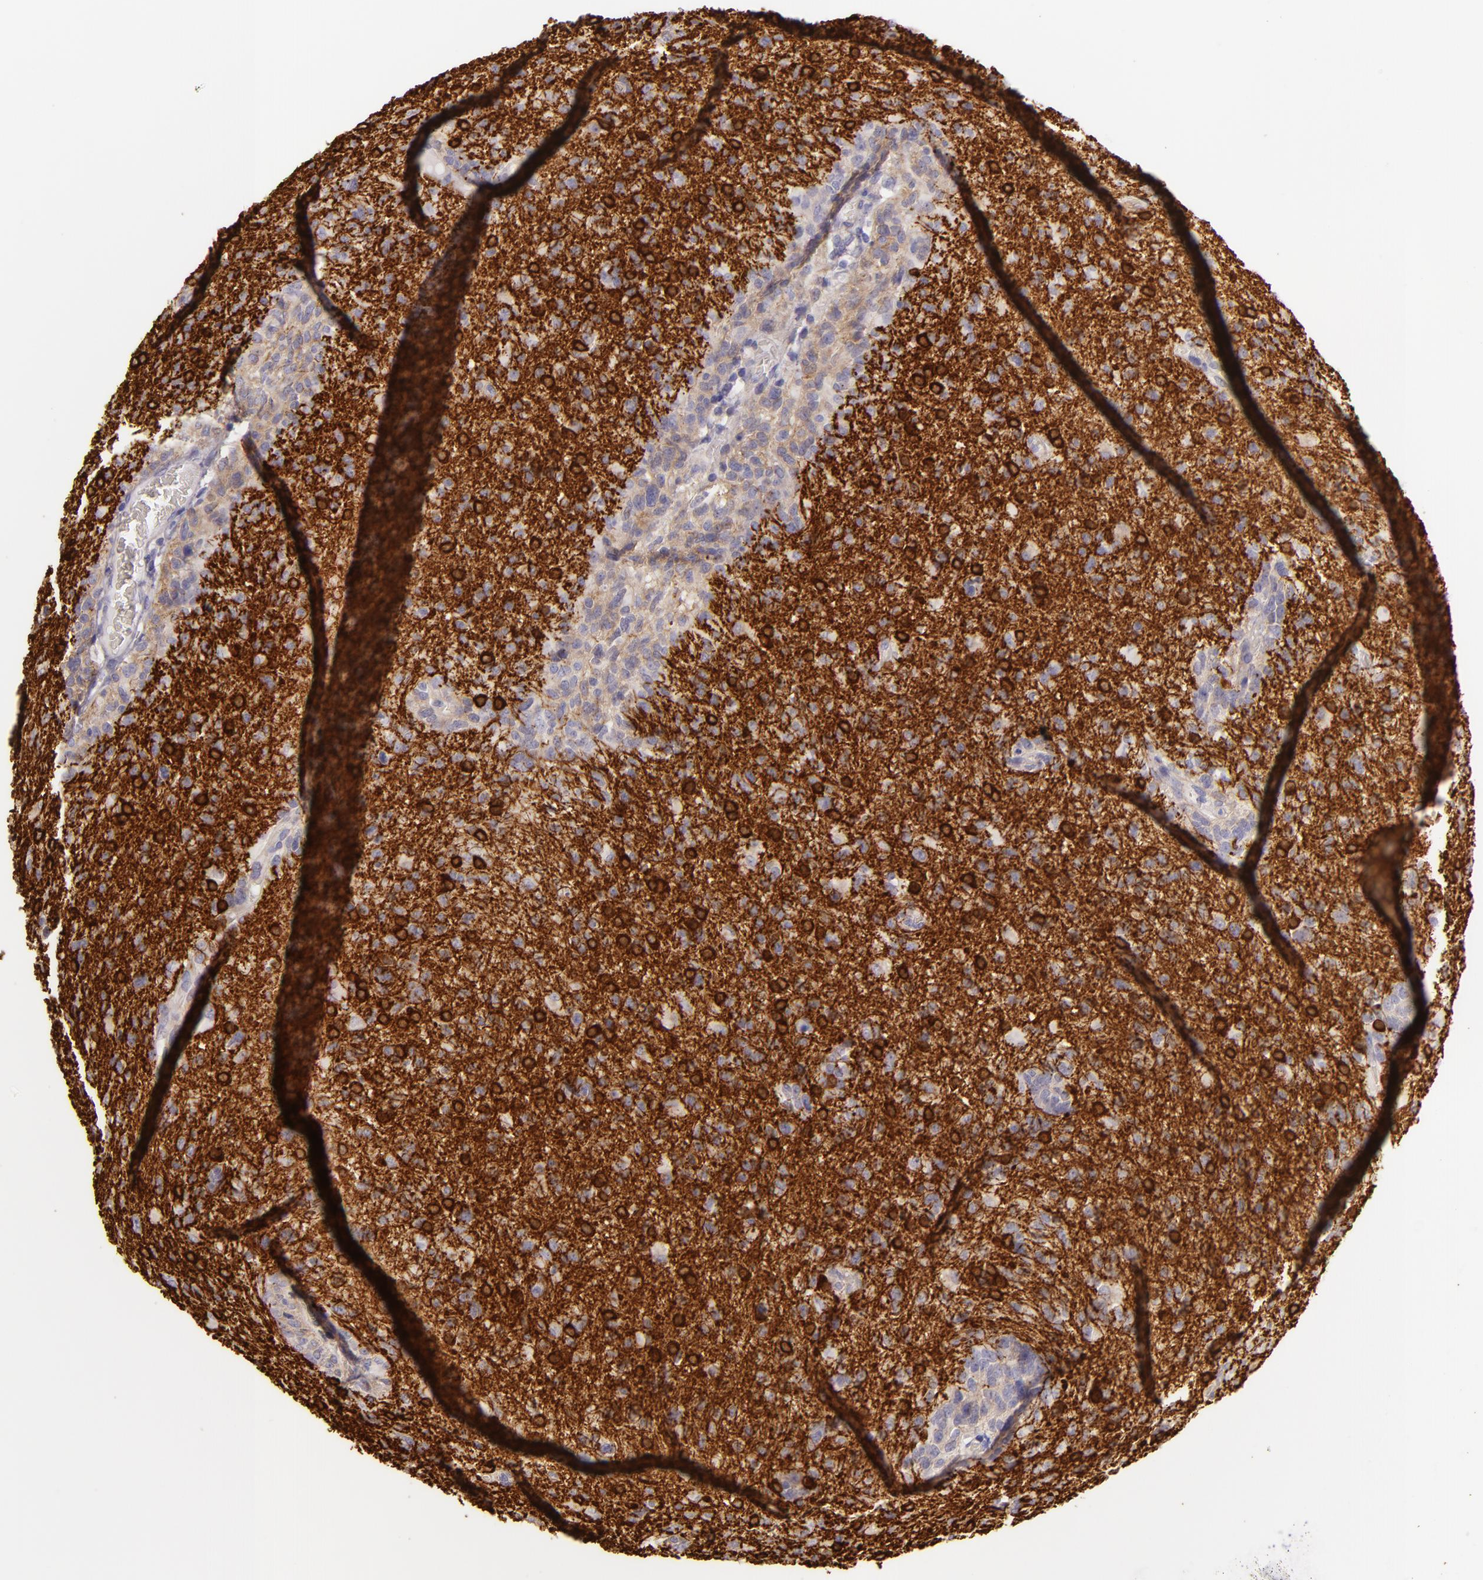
{"staining": {"intensity": "strong", "quantity": "25%-75%", "location": "cytoplasmic/membranous"}, "tissue": "glioma", "cell_type": "Tumor cells", "image_type": "cancer", "snomed": [{"axis": "morphology", "description": "Glioma, malignant, High grade"}, {"axis": "topography", "description": "Brain"}], "caption": "IHC image of neoplastic tissue: malignant high-grade glioma stained using immunohistochemistry (IHC) demonstrates high levels of strong protein expression localized specifically in the cytoplasmic/membranous of tumor cells, appearing as a cytoplasmic/membranous brown color.", "gene": "ZC3H7B", "patient": {"sex": "male", "age": 68}}